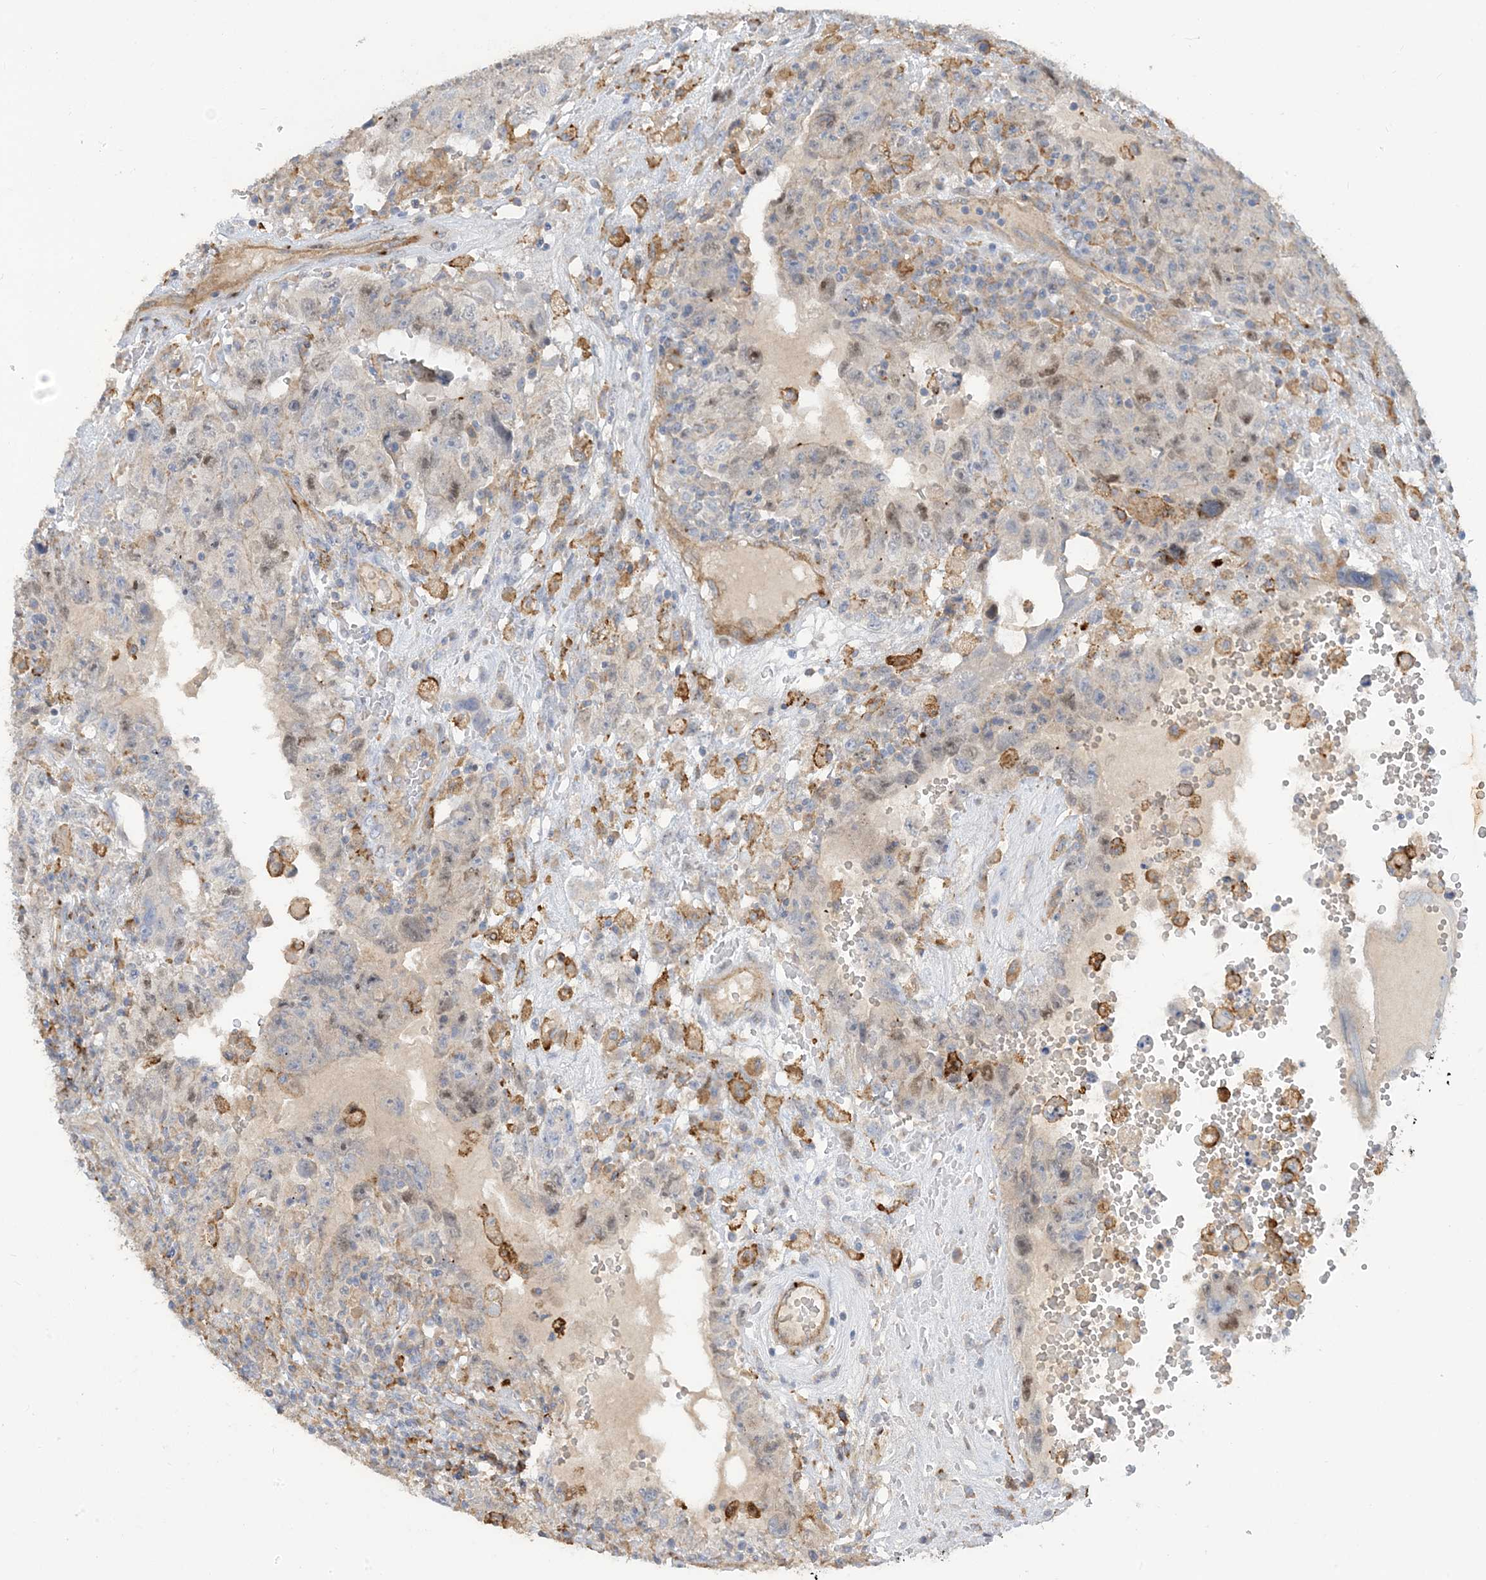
{"staining": {"intensity": "weak", "quantity": "<25%", "location": "nuclear"}, "tissue": "testis cancer", "cell_type": "Tumor cells", "image_type": "cancer", "snomed": [{"axis": "morphology", "description": "Carcinoma, Embryonal, NOS"}, {"axis": "topography", "description": "Testis"}], "caption": "This is an IHC micrograph of testis embryonal carcinoma. There is no expression in tumor cells.", "gene": "PEAR1", "patient": {"sex": "male", "age": 26}}